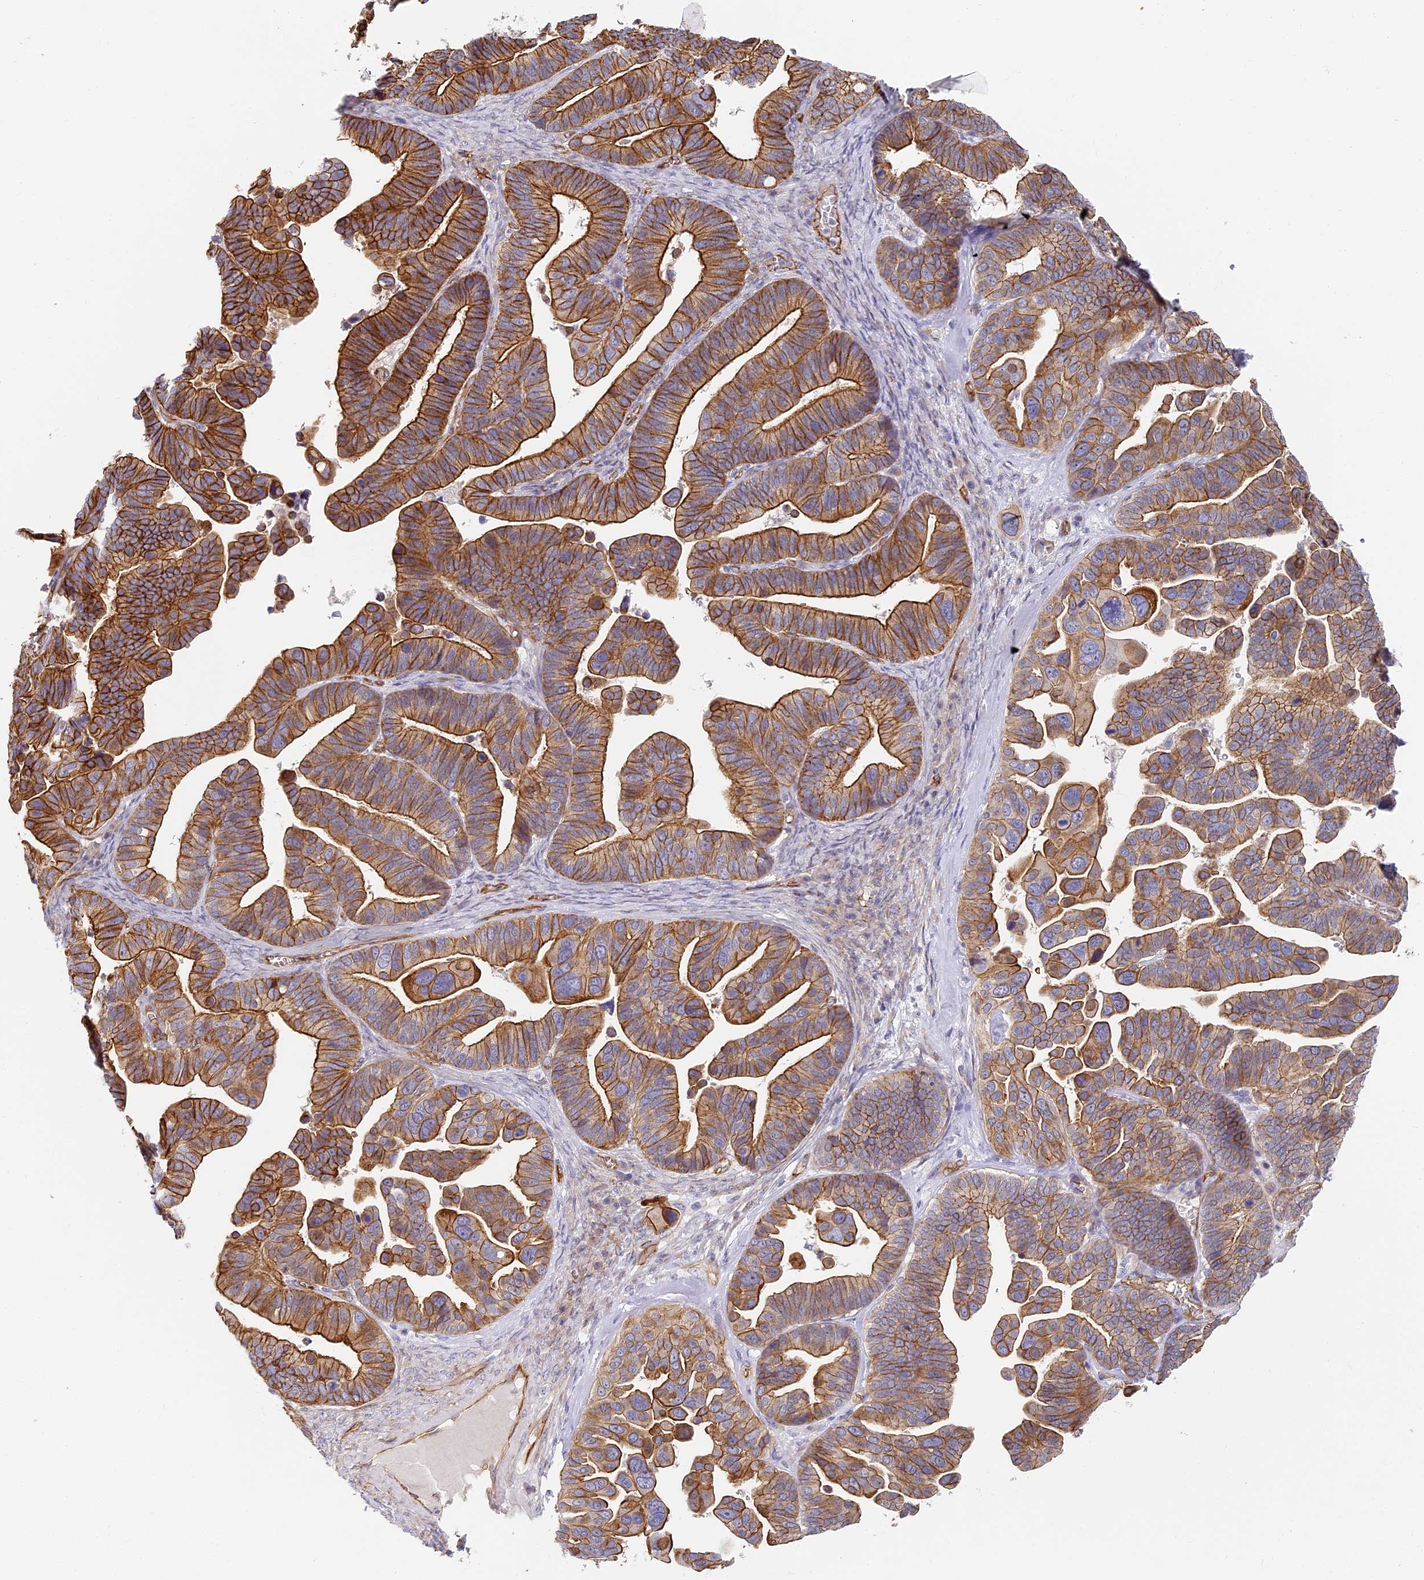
{"staining": {"intensity": "moderate", "quantity": ">75%", "location": "cytoplasmic/membranous"}, "tissue": "ovarian cancer", "cell_type": "Tumor cells", "image_type": "cancer", "snomed": [{"axis": "morphology", "description": "Cystadenocarcinoma, serous, NOS"}, {"axis": "topography", "description": "Ovary"}], "caption": "Ovarian cancer (serous cystadenocarcinoma) was stained to show a protein in brown. There is medium levels of moderate cytoplasmic/membranous expression in approximately >75% of tumor cells.", "gene": "CCDC30", "patient": {"sex": "female", "age": 56}}